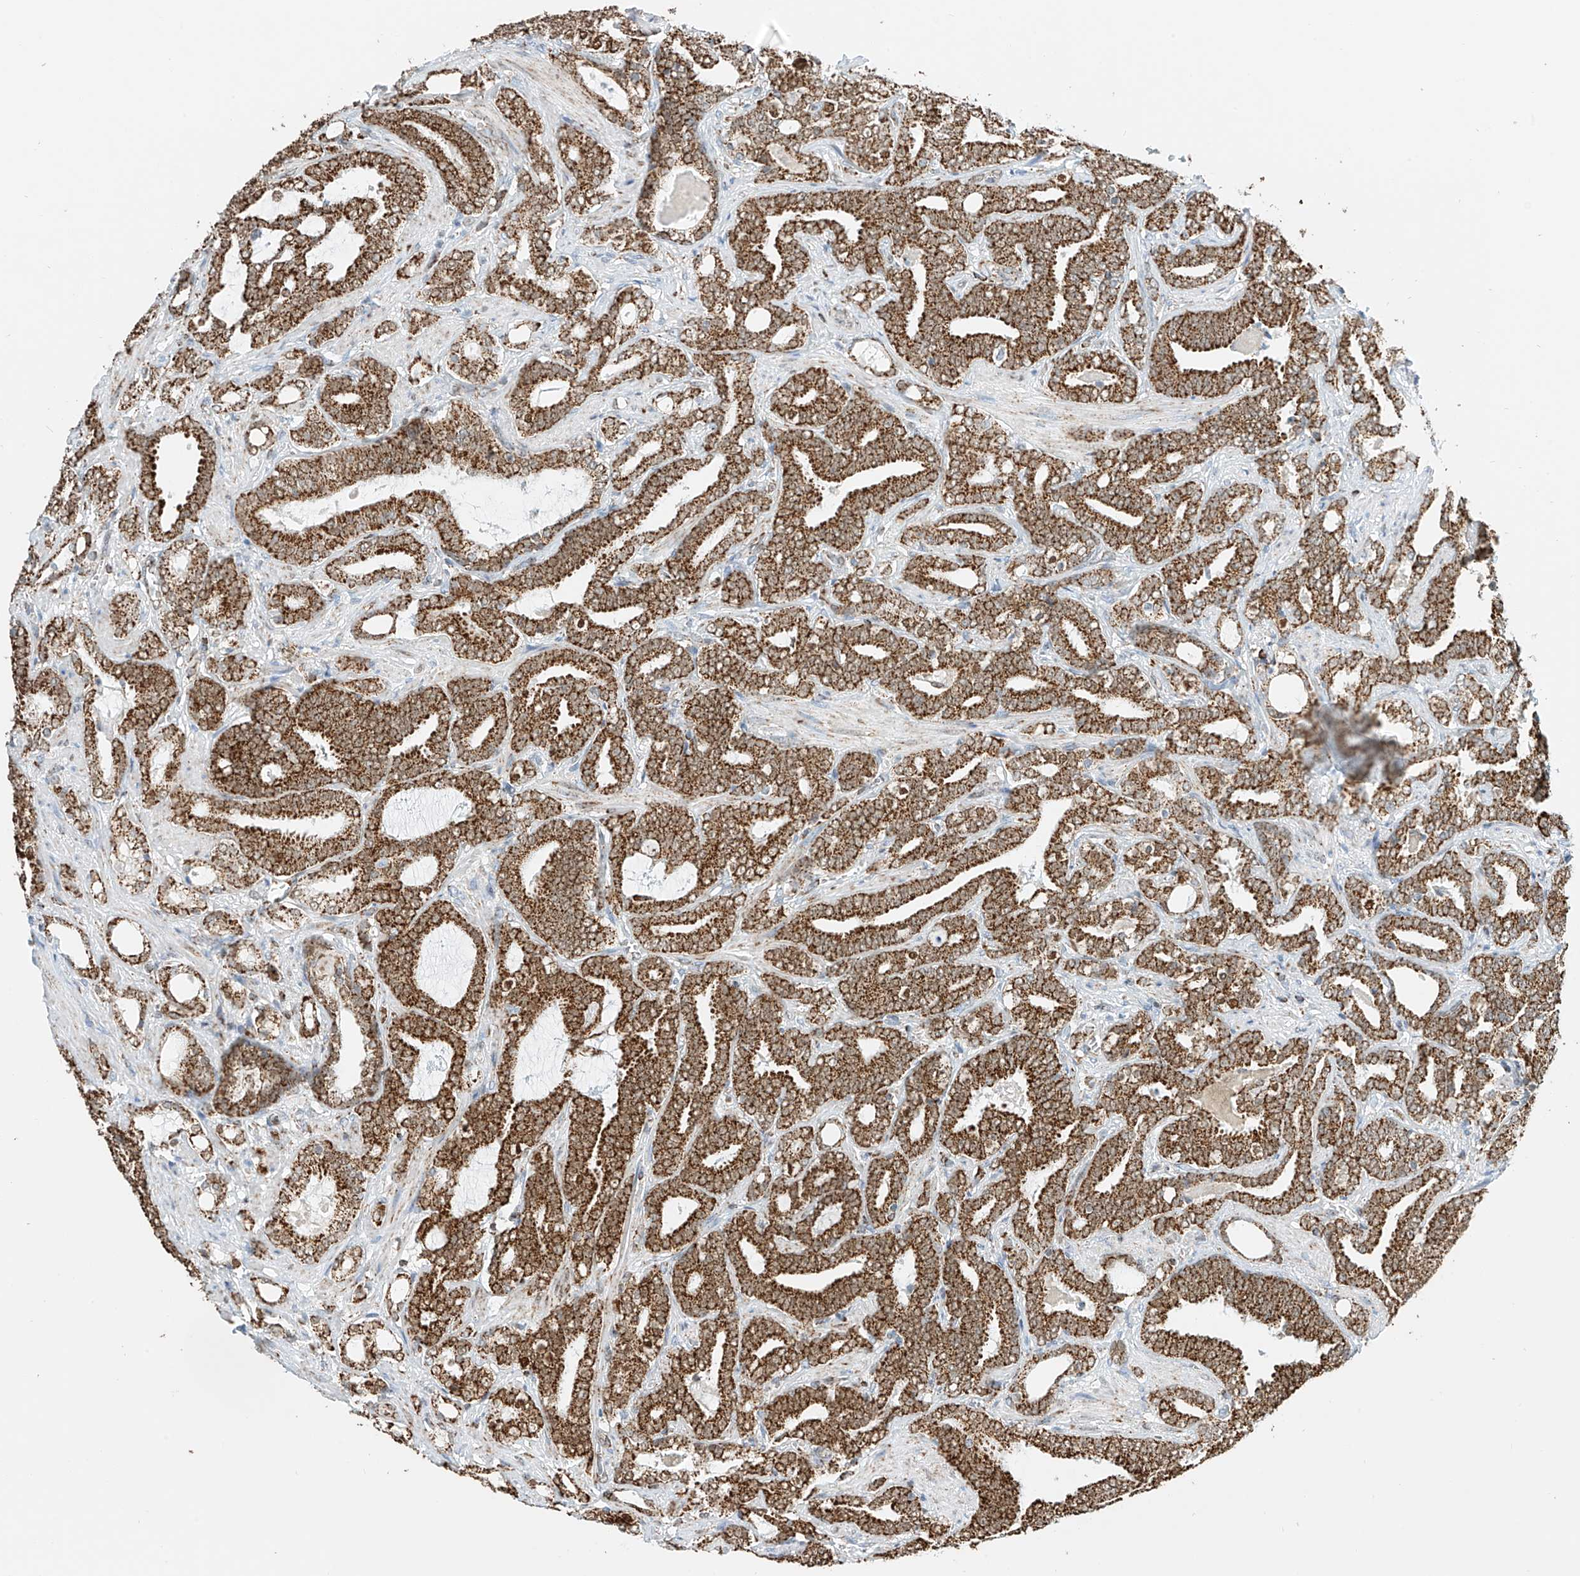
{"staining": {"intensity": "moderate", "quantity": ">75%", "location": "cytoplasmic/membranous"}, "tissue": "prostate cancer", "cell_type": "Tumor cells", "image_type": "cancer", "snomed": [{"axis": "morphology", "description": "Adenocarcinoma, High grade"}, {"axis": "topography", "description": "Prostate and seminal vesicle, NOS"}], "caption": "Adenocarcinoma (high-grade) (prostate) stained for a protein reveals moderate cytoplasmic/membranous positivity in tumor cells. Using DAB (3,3'-diaminobenzidine) (brown) and hematoxylin (blue) stains, captured at high magnification using brightfield microscopy.", "gene": "PPA2", "patient": {"sex": "male", "age": 67}}